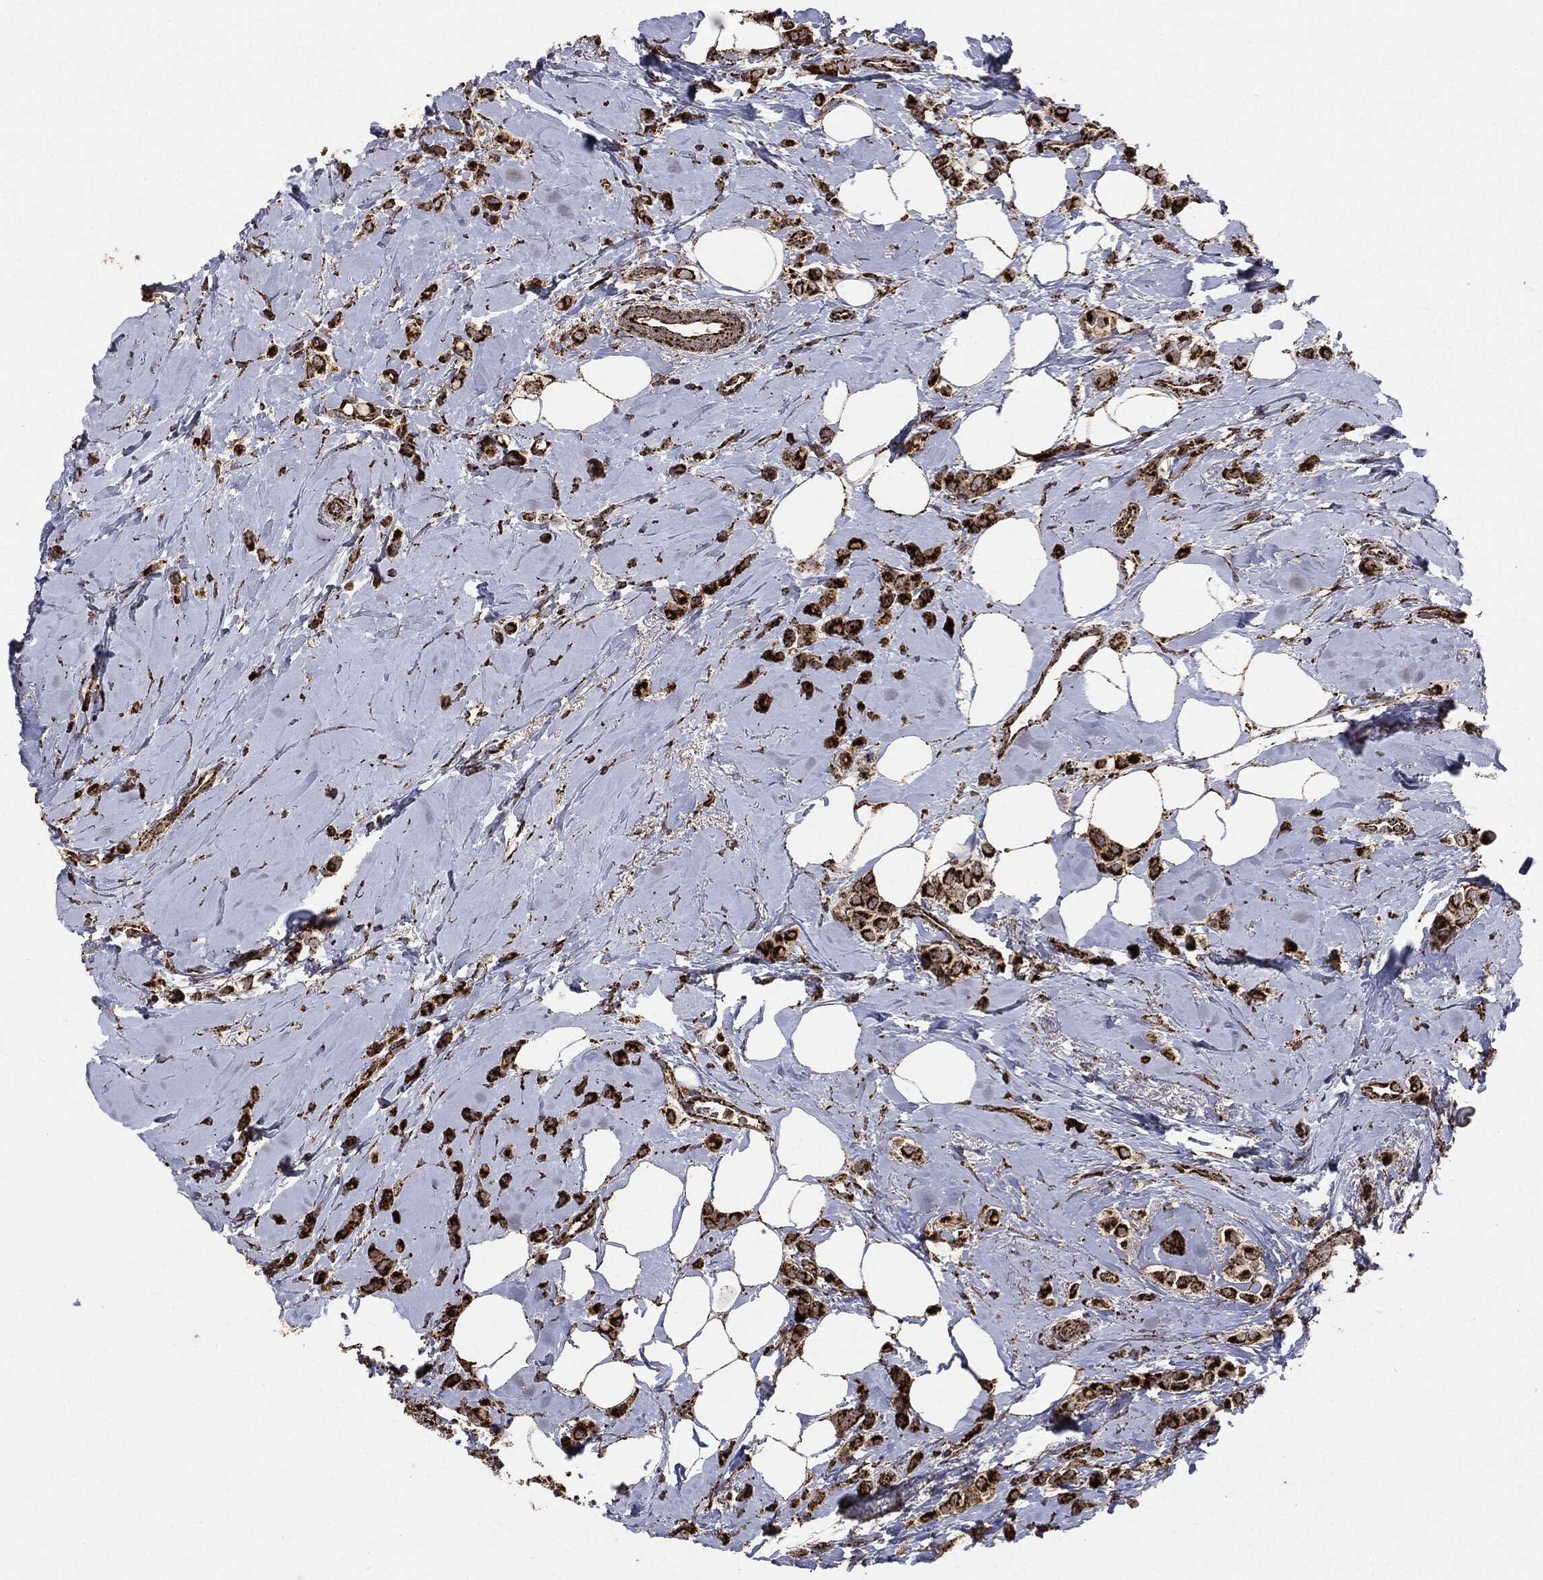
{"staining": {"intensity": "strong", "quantity": ">75%", "location": "cytoplasmic/membranous"}, "tissue": "breast cancer", "cell_type": "Tumor cells", "image_type": "cancer", "snomed": [{"axis": "morphology", "description": "Lobular carcinoma"}, {"axis": "topography", "description": "Breast"}], "caption": "Breast cancer tissue reveals strong cytoplasmic/membranous positivity in approximately >75% of tumor cells", "gene": "MAP2K1", "patient": {"sex": "female", "age": 66}}